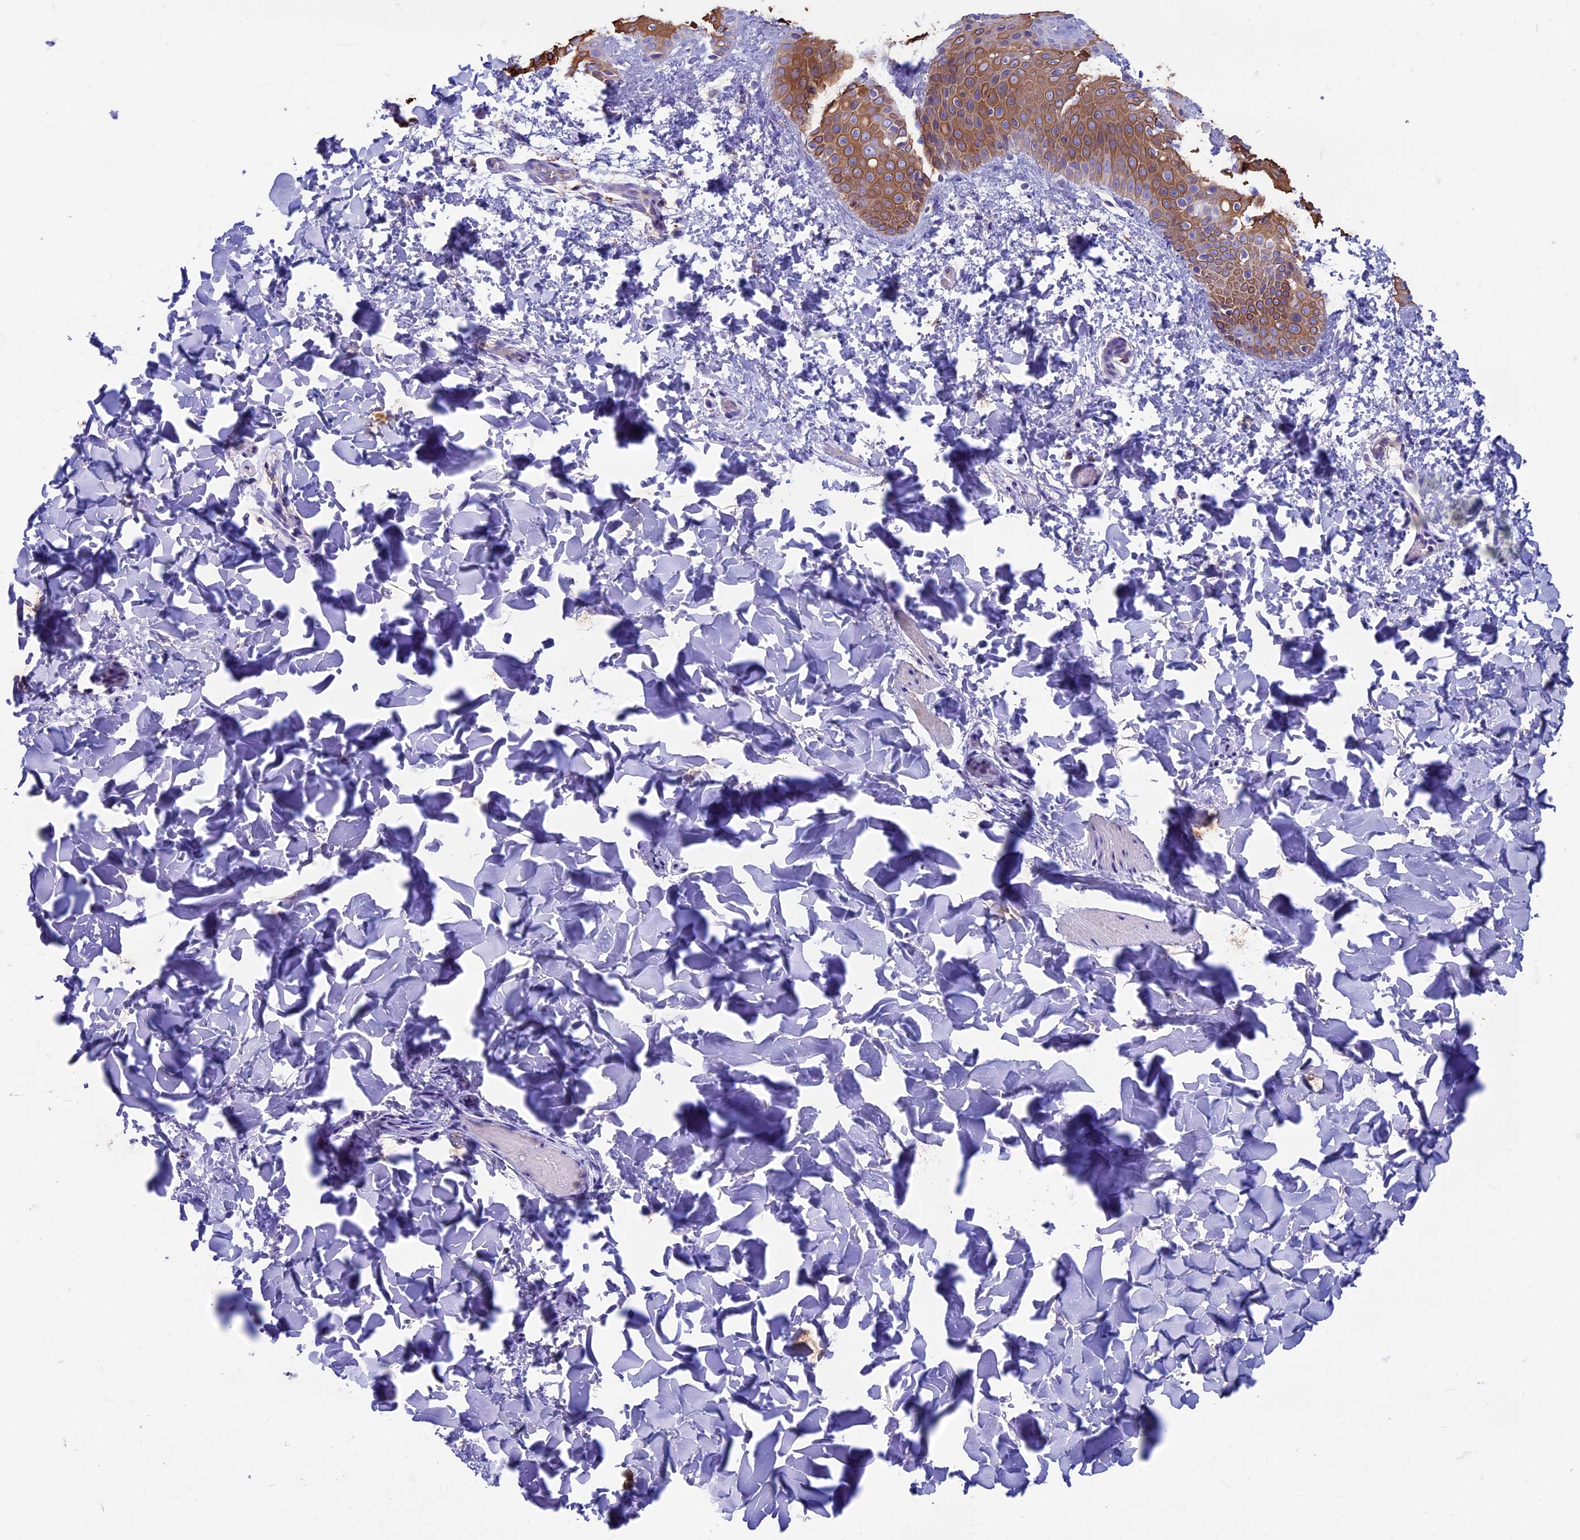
{"staining": {"intensity": "negative", "quantity": "none", "location": "none"}, "tissue": "skin", "cell_type": "Fibroblasts", "image_type": "normal", "snomed": [{"axis": "morphology", "description": "Normal tissue, NOS"}, {"axis": "topography", "description": "Skin"}], "caption": "Immunohistochemistry (IHC) histopathology image of unremarkable skin: skin stained with DAB exhibits no significant protein expression in fibroblasts. (DAB (3,3'-diaminobenzidine) IHC visualized using brightfield microscopy, high magnification).", "gene": "CDAN1", "patient": {"sex": "male", "age": 36}}